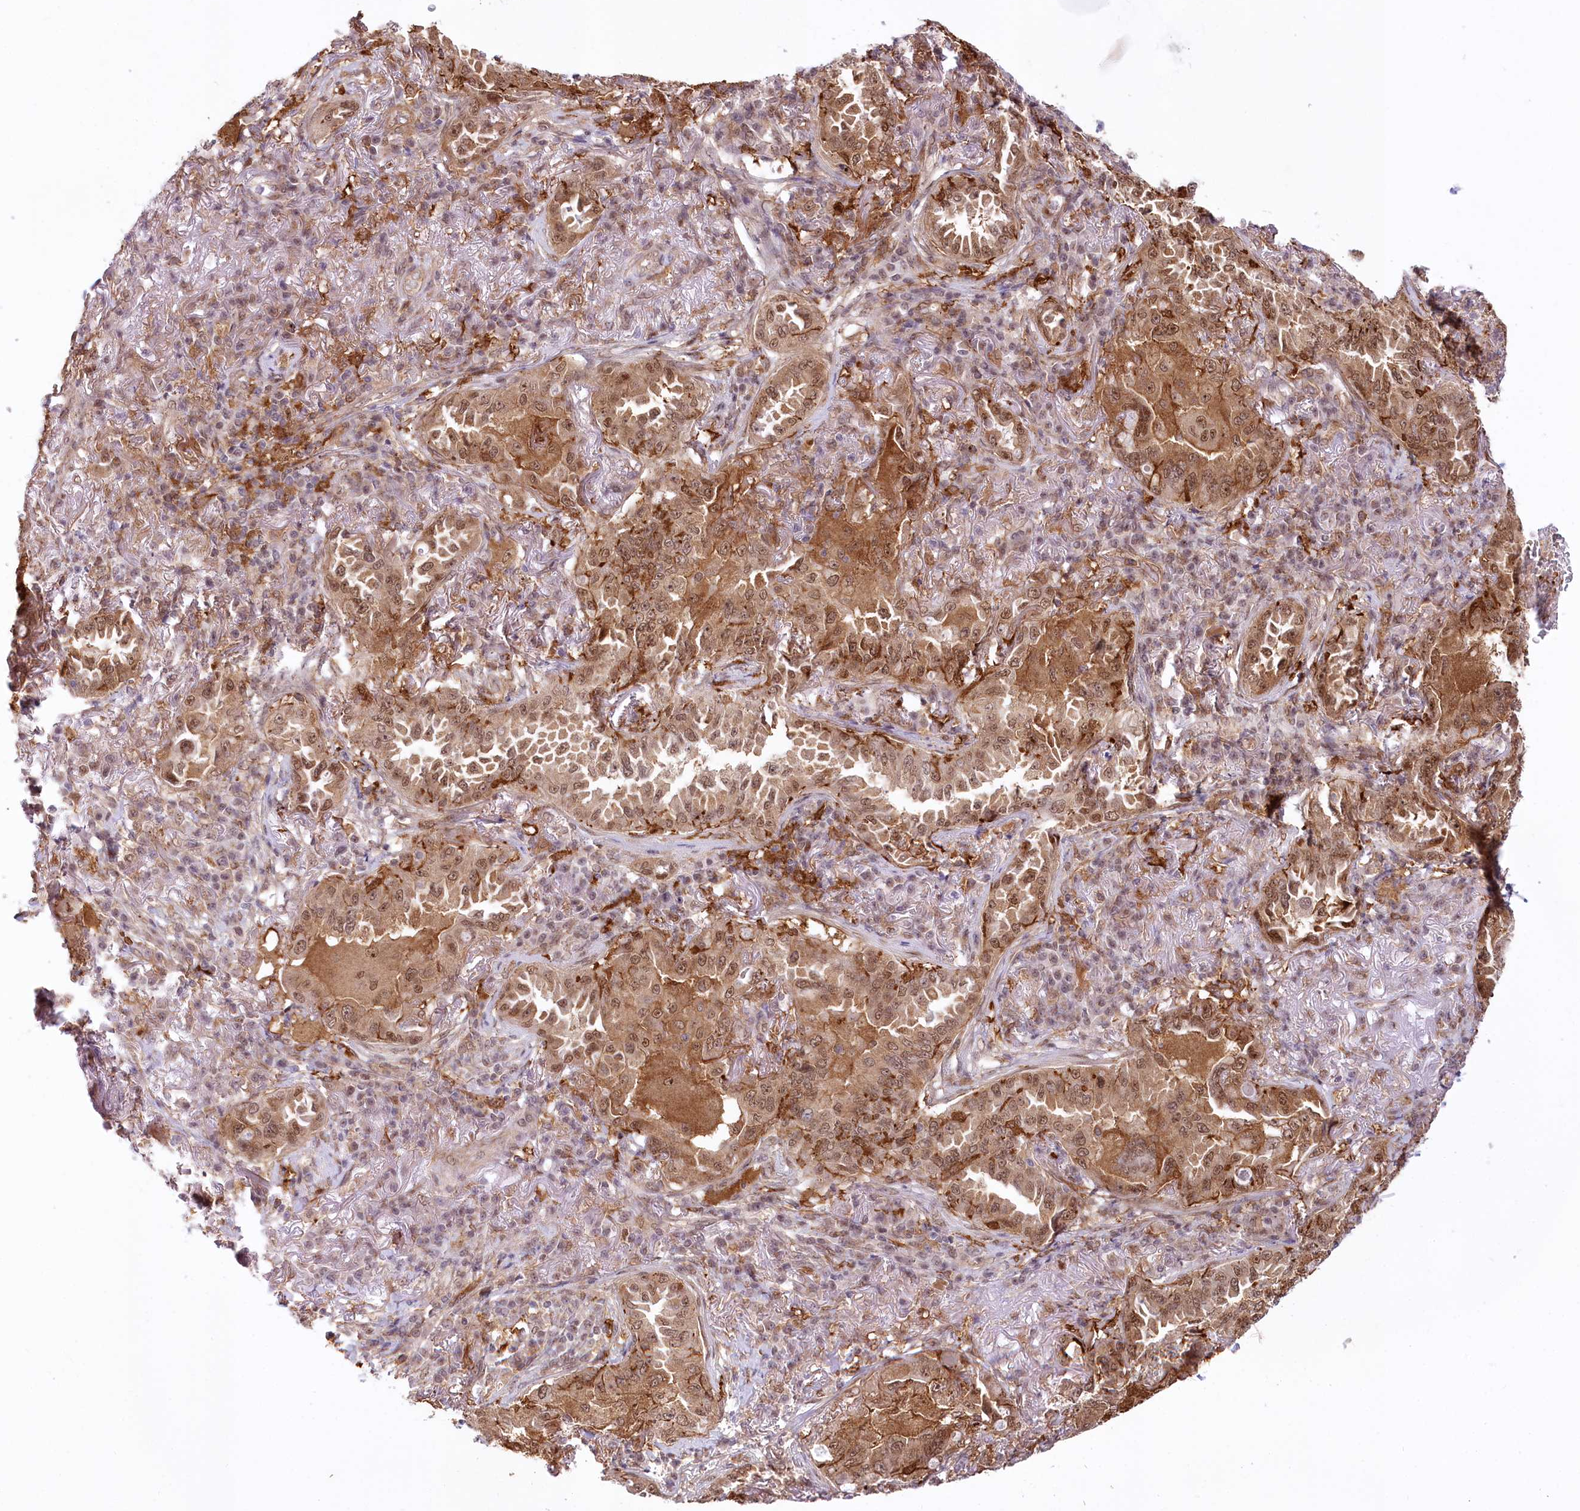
{"staining": {"intensity": "moderate", "quantity": ">75%", "location": "cytoplasmic/membranous,nuclear"}, "tissue": "lung cancer", "cell_type": "Tumor cells", "image_type": "cancer", "snomed": [{"axis": "morphology", "description": "Adenocarcinoma, NOS"}, {"axis": "topography", "description": "Lung"}], "caption": "Immunohistochemistry of lung cancer (adenocarcinoma) displays medium levels of moderate cytoplasmic/membranous and nuclear positivity in about >75% of tumor cells.", "gene": "TUBGCP2", "patient": {"sex": "female", "age": 69}}